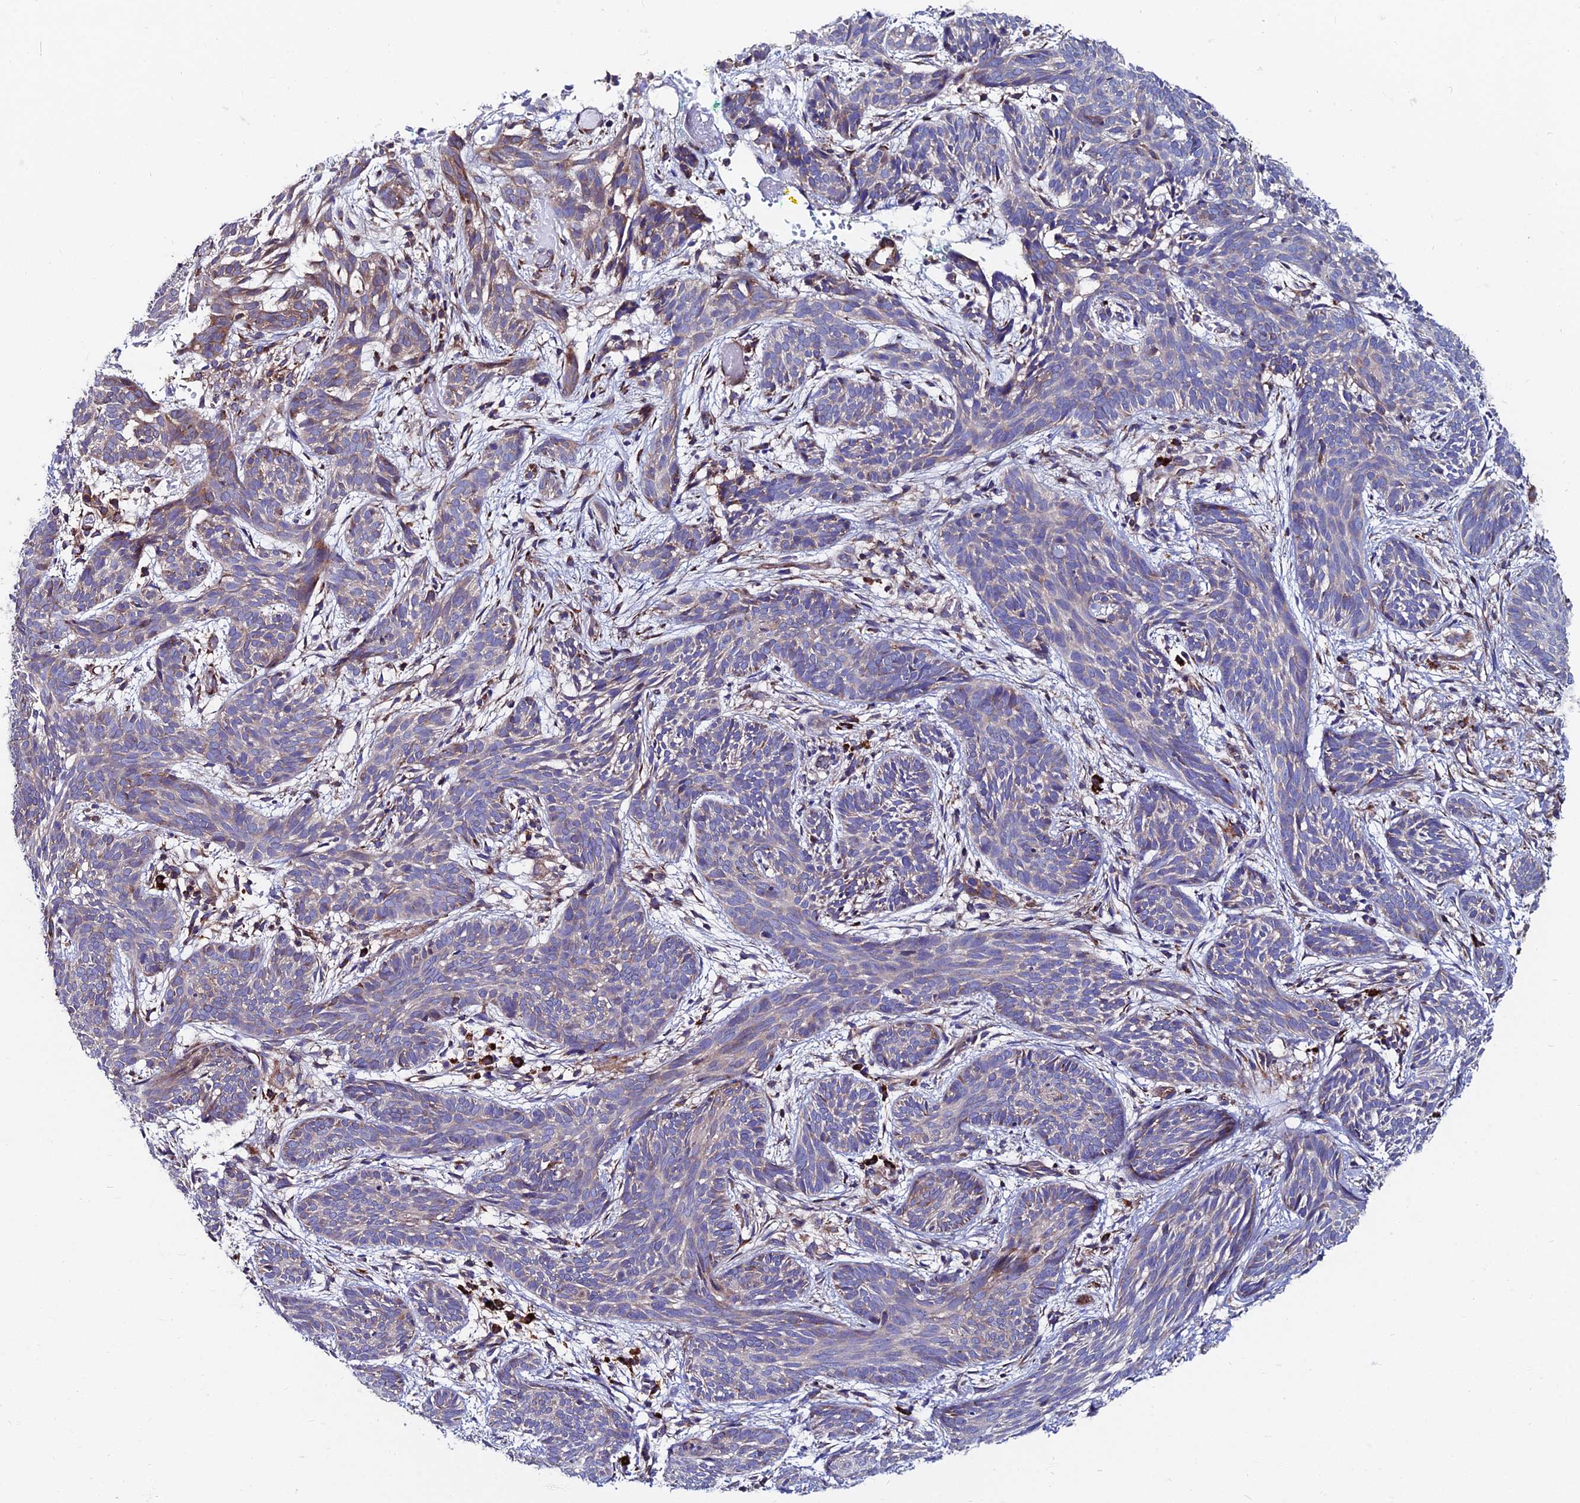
{"staining": {"intensity": "moderate", "quantity": "<25%", "location": "cytoplasmic/membranous"}, "tissue": "skin cancer", "cell_type": "Tumor cells", "image_type": "cancer", "snomed": [{"axis": "morphology", "description": "Basal cell carcinoma"}, {"axis": "topography", "description": "Skin"}], "caption": "Tumor cells exhibit low levels of moderate cytoplasmic/membranous staining in about <25% of cells in skin basal cell carcinoma.", "gene": "EIF3K", "patient": {"sex": "female", "age": 81}}